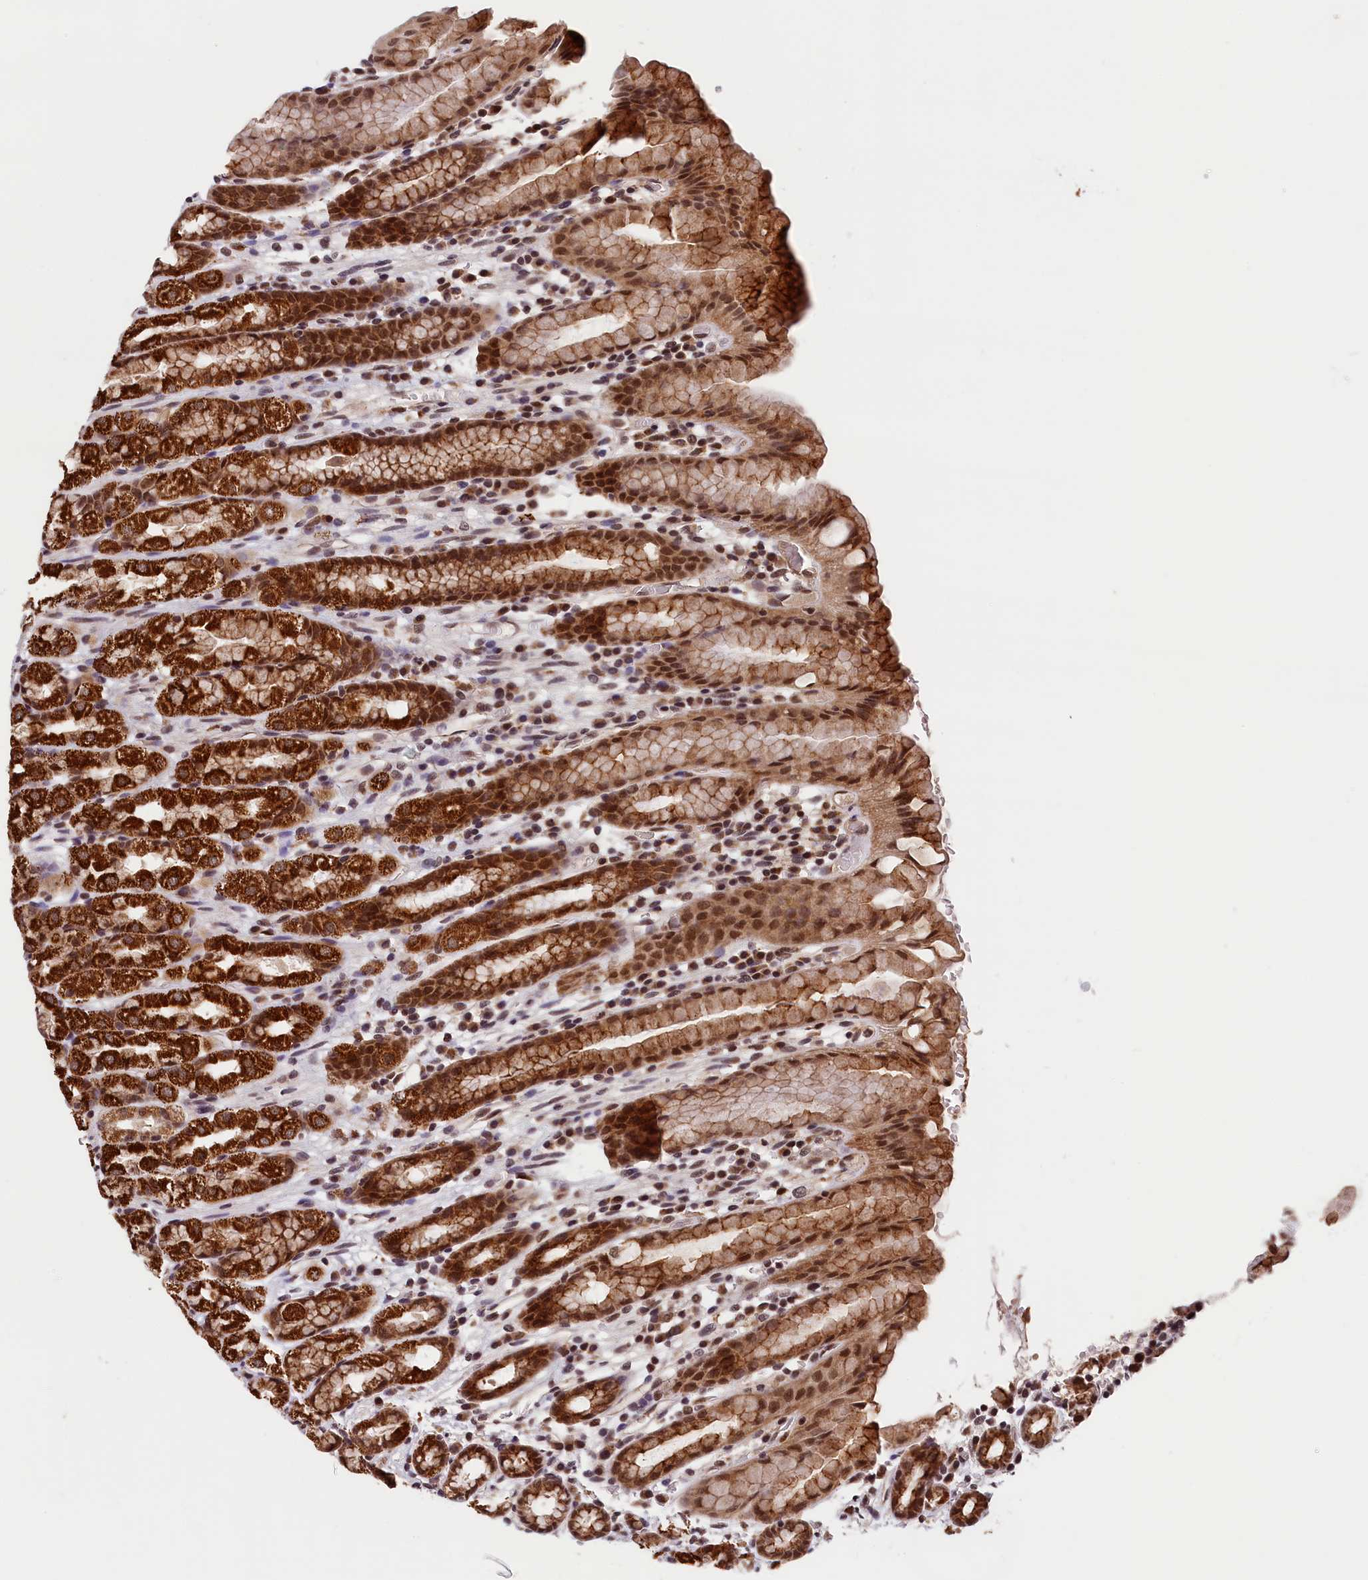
{"staining": {"intensity": "strong", "quantity": ">75%", "location": "cytoplasmic/membranous,nuclear"}, "tissue": "stomach", "cell_type": "Glandular cells", "image_type": "normal", "snomed": [{"axis": "morphology", "description": "Normal tissue, NOS"}, {"axis": "topography", "description": "Stomach, upper"}, {"axis": "topography", "description": "Stomach, lower"}, {"axis": "topography", "description": "Small intestine"}], "caption": "Stomach was stained to show a protein in brown. There is high levels of strong cytoplasmic/membranous,nuclear positivity in approximately >75% of glandular cells. The protein of interest is stained brown, and the nuclei are stained in blue (DAB (3,3'-diaminobenzidine) IHC with brightfield microscopy, high magnification).", "gene": "KCNK6", "patient": {"sex": "male", "age": 68}}